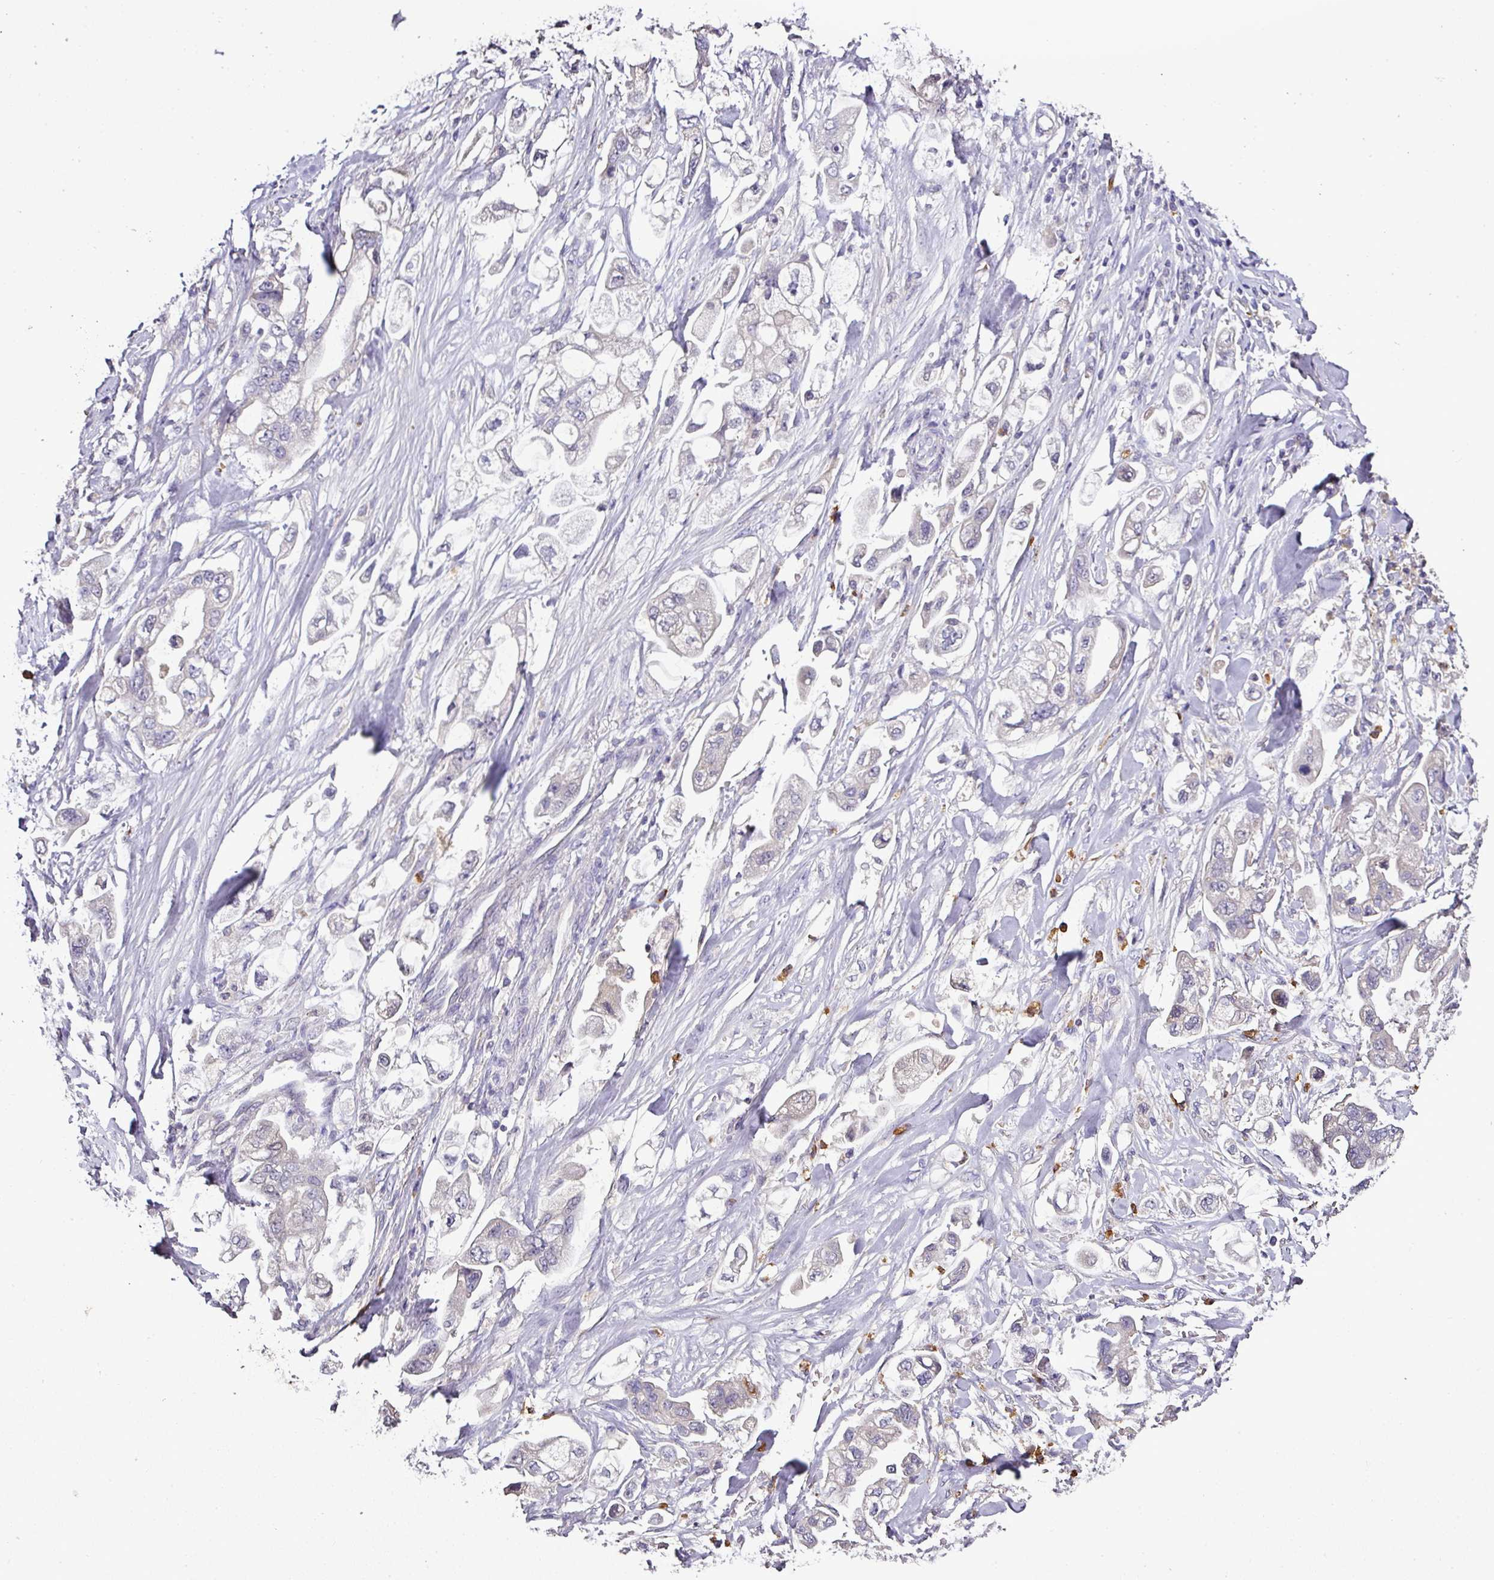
{"staining": {"intensity": "negative", "quantity": "none", "location": "none"}, "tissue": "stomach cancer", "cell_type": "Tumor cells", "image_type": "cancer", "snomed": [{"axis": "morphology", "description": "Adenocarcinoma, NOS"}, {"axis": "topography", "description": "Stomach"}], "caption": "This is a image of immunohistochemistry (IHC) staining of stomach cancer, which shows no staining in tumor cells.", "gene": "CAB39L", "patient": {"sex": "male", "age": 62}}